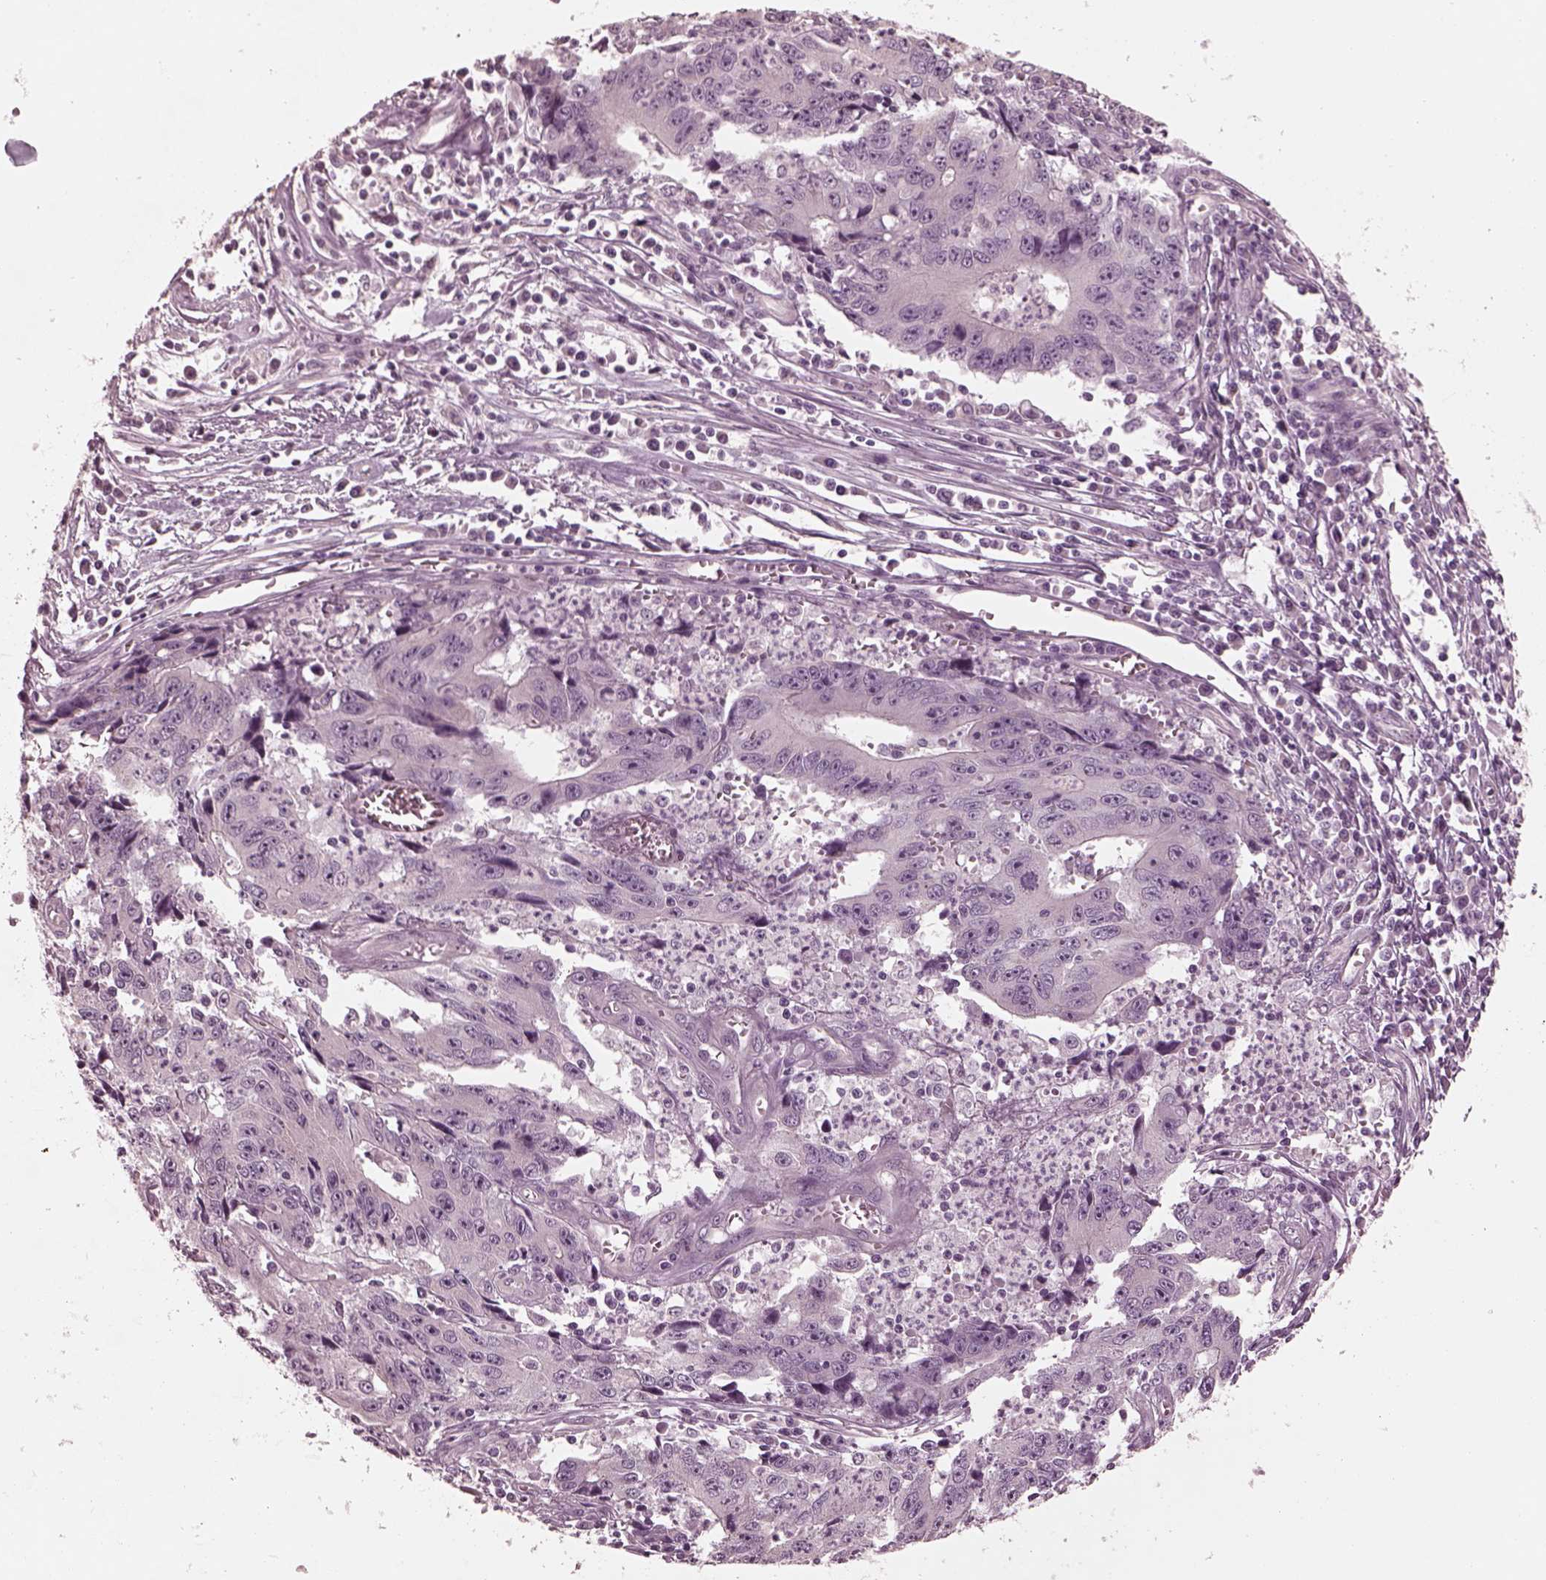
{"staining": {"intensity": "negative", "quantity": "none", "location": "none"}, "tissue": "liver cancer", "cell_type": "Tumor cells", "image_type": "cancer", "snomed": [{"axis": "morphology", "description": "Cholangiocarcinoma"}, {"axis": "topography", "description": "Liver"}], "caption": "Liver cholangiocarcinoma was stained to show a protein in brown. There is no significant staining in tumor cells.", "gene": "KIF6", "patient": {"sex": "male", "age": 65}}